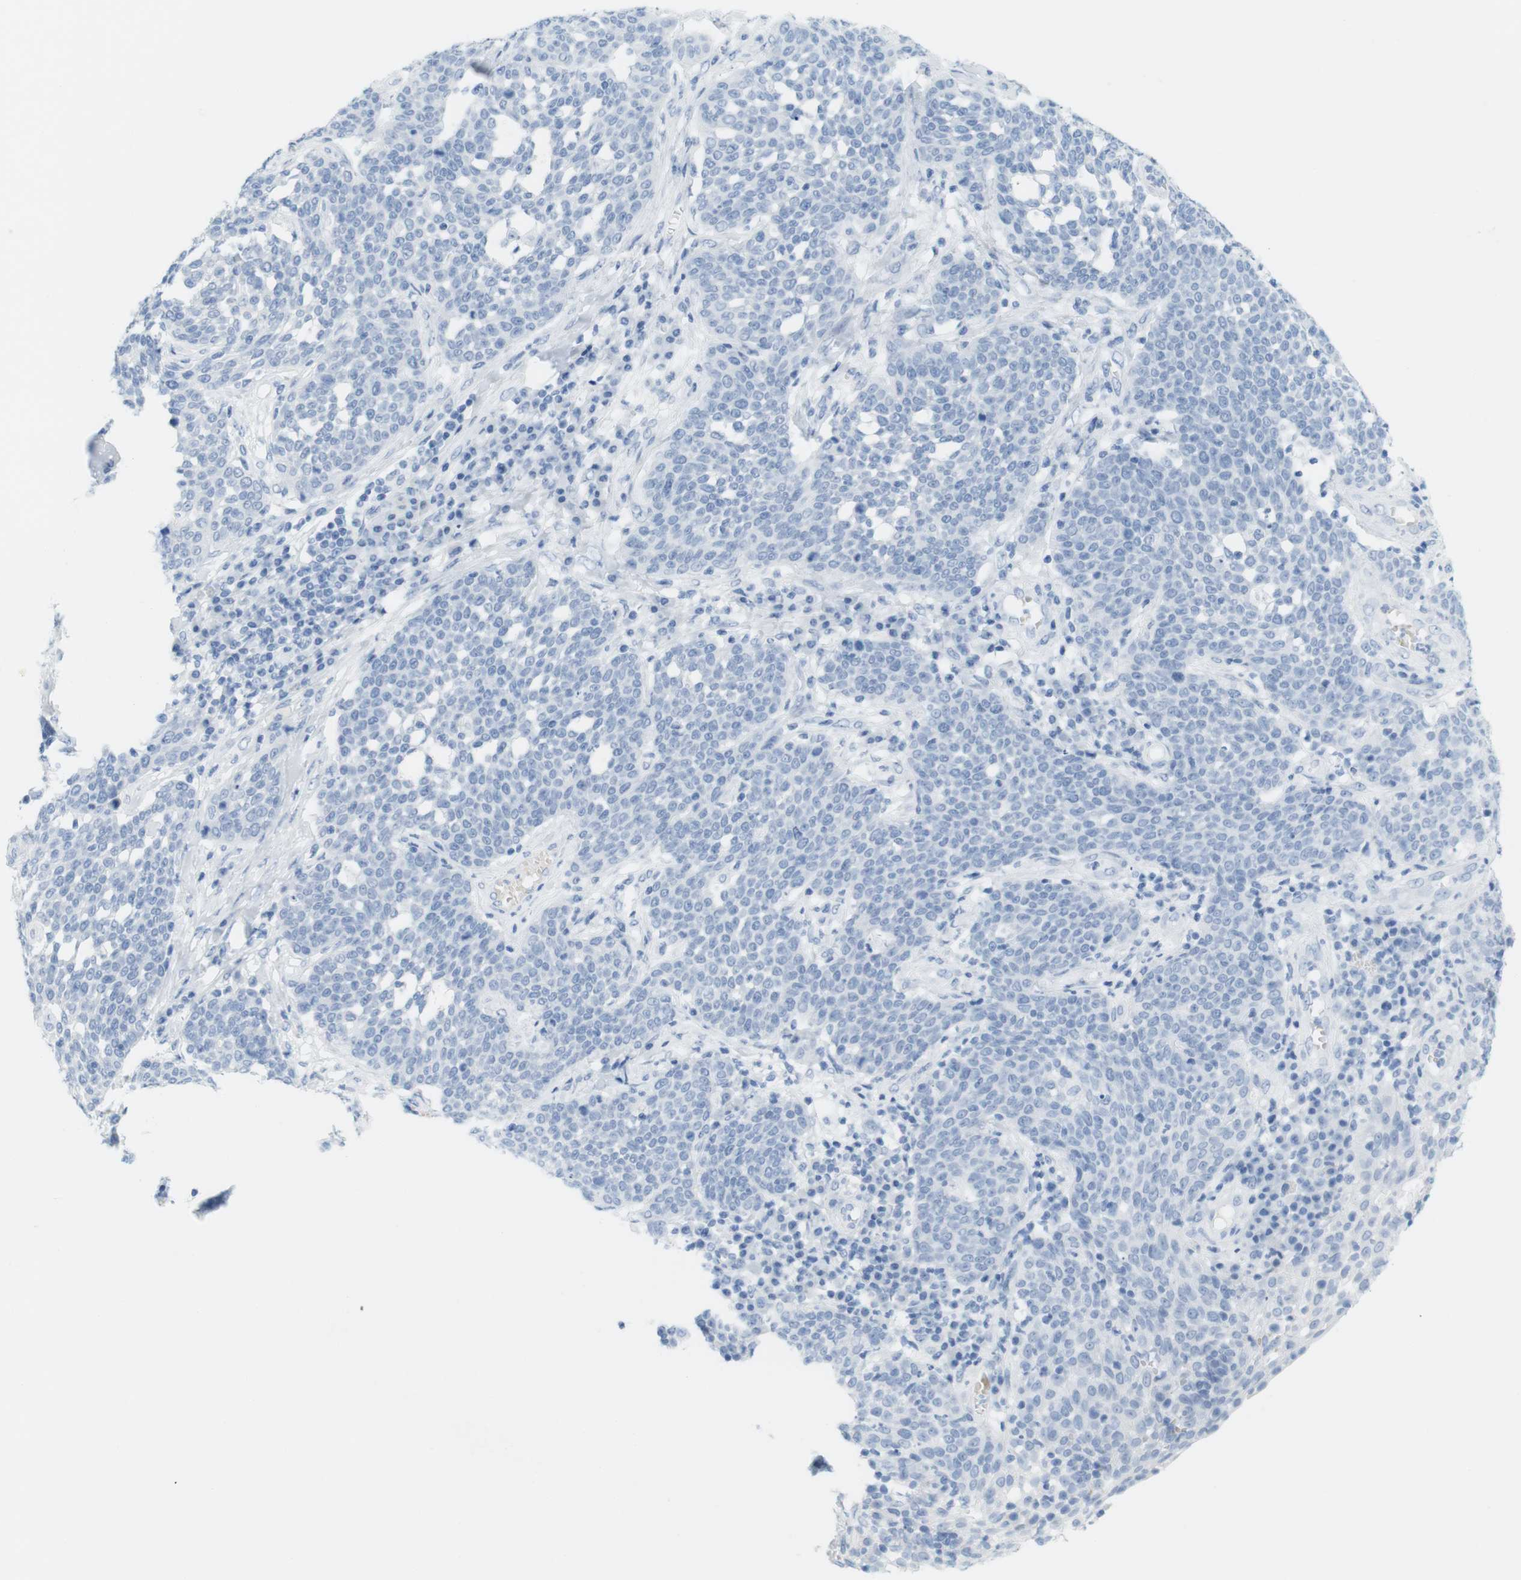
{"staining": {"intensity": "negative", "quantity": "none", "location": "none"}, "tissue": "cervical cancer", "cell_type": "Tumor cells", "image_type": "cancer", "snomed": [{"axis": "morphology", "description": "Squamous cell carcinoma, NOS"}, {"axis": "topography", "description": "Cervix"}], "caption": "There is no significant expression in tumor cells of cervical cancer.", "gene": "TNNT2", "patient": {"sex": "female", "age": 34}}